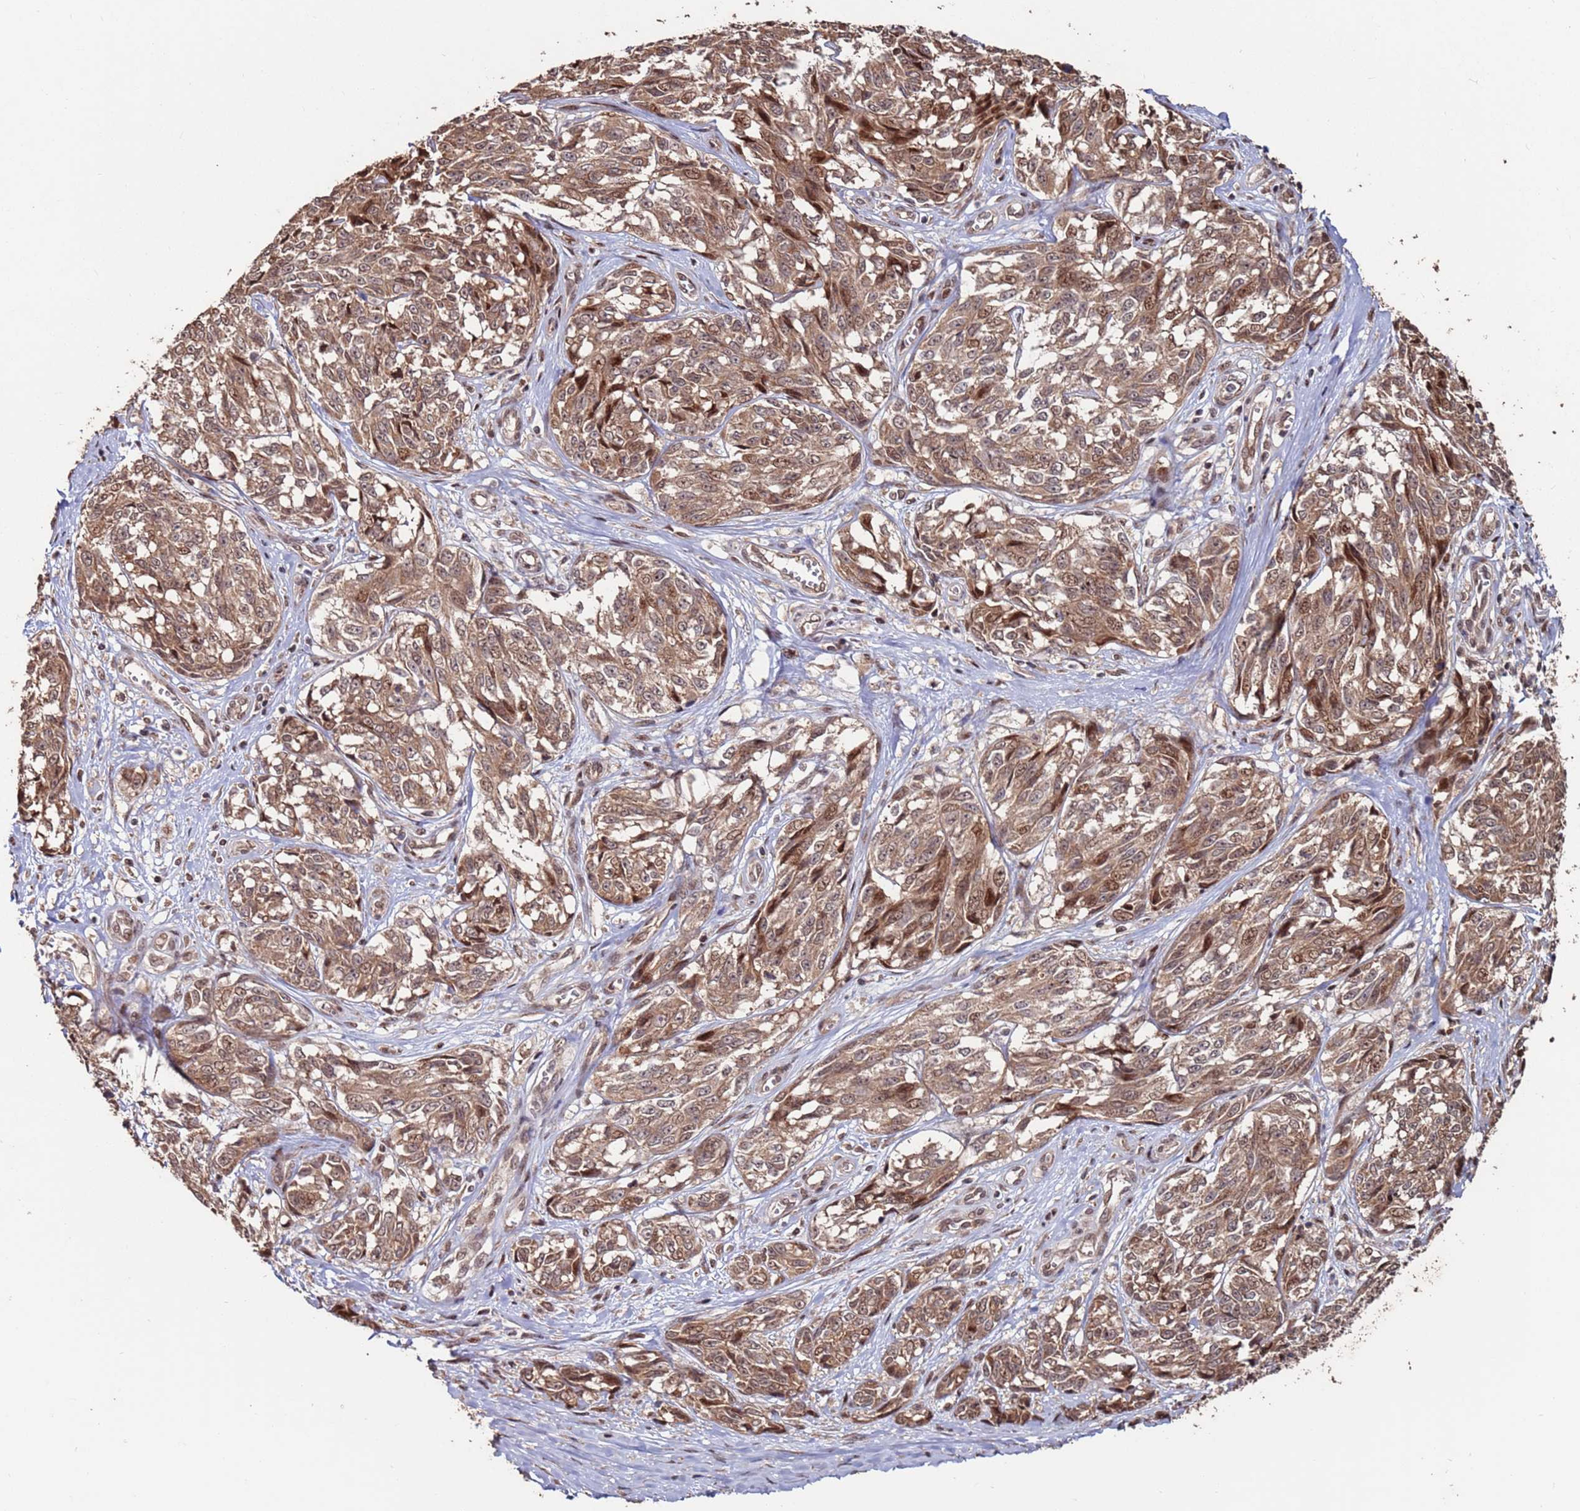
{"staining": {"intensity": "moderate", "quantity": ">75%", "location": "cytoplasmic/membranous,nuclear"}, "tissue": "melanoma", "cell_type": "Tumor cells", "image_type": "cancer", "snomed": [{"axis": "morphology", "description": "Malignant melanoma, NOS"}, {"axis": "topography", "description": "Skin"}], "caption": "The micrograph shows immunohistochemical staining of malignant melanoma. There is moderate cytoplasmic/membranous and nuclear staining is appreciated in approximately >75% of tumor cells. (brown staining indicates protein expression, while blue staining denotes nuclei).", "gene": "PRR7", "patient": {"sex": "female", "age": 64}}